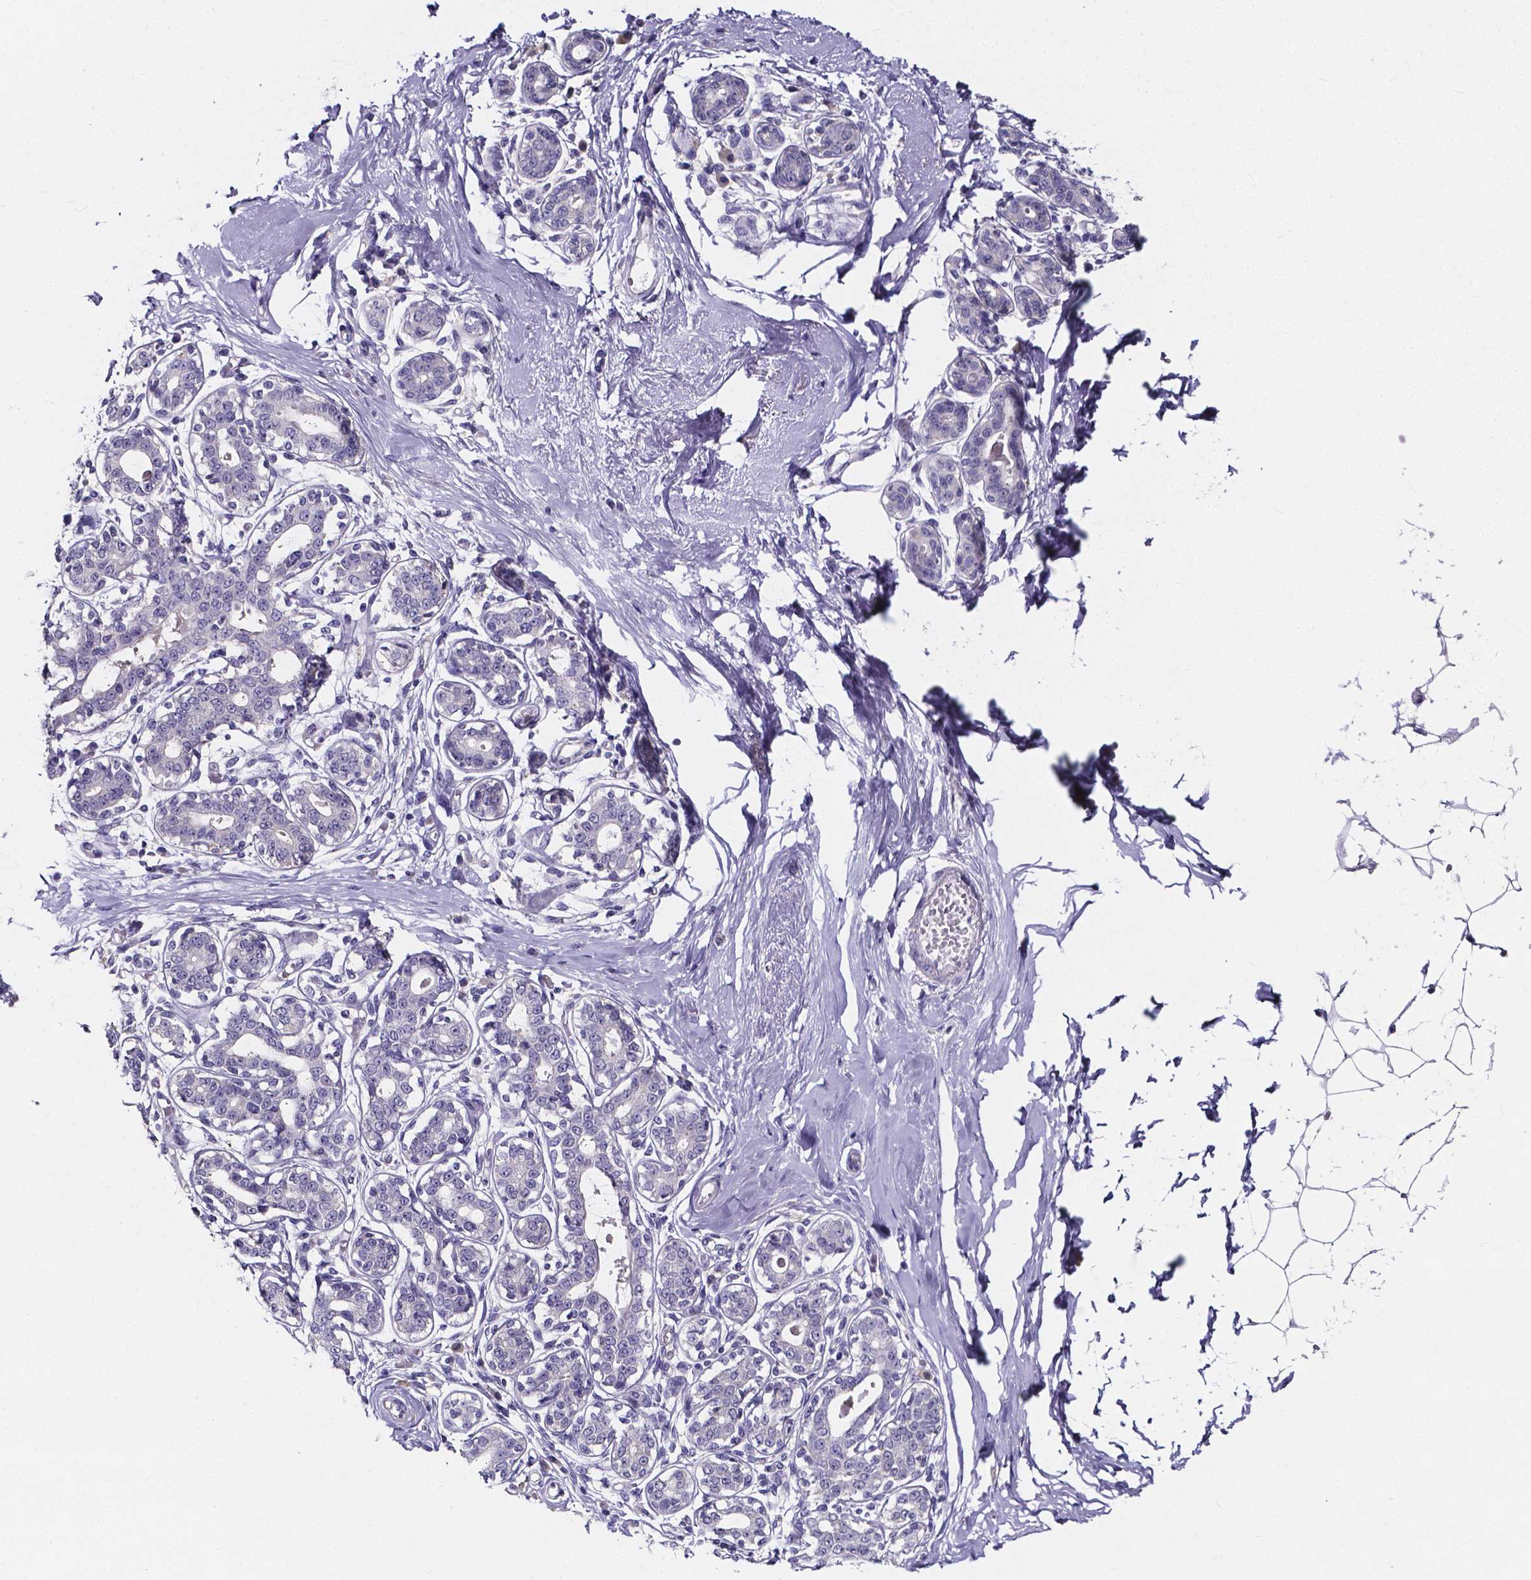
{"staining": {"intensity": "negative", "quantity": "none", "location": "none"}, "tissue": "breast", "cell_type": "Adipocytes", "image_type": "normal", "snomed": [{"axis": "morphology", "description": "Normal tissue, NOS"}, {"axis": "topography", "description": "Skin"}, {"axis": "topography", "description": "Breast"}], "caption": "IHC histopathology image of normal human breast stained for a protein (brown), which shows no positivity in adipocytes. Brightfield microscopy of IHC stained with DAB (3,3'-diaminobenzidine) (brown) and hematoxylin (blue), captured at high magnification.", "gene": "SPOCD1", "patient": {"sex": "female", "age": 43}}